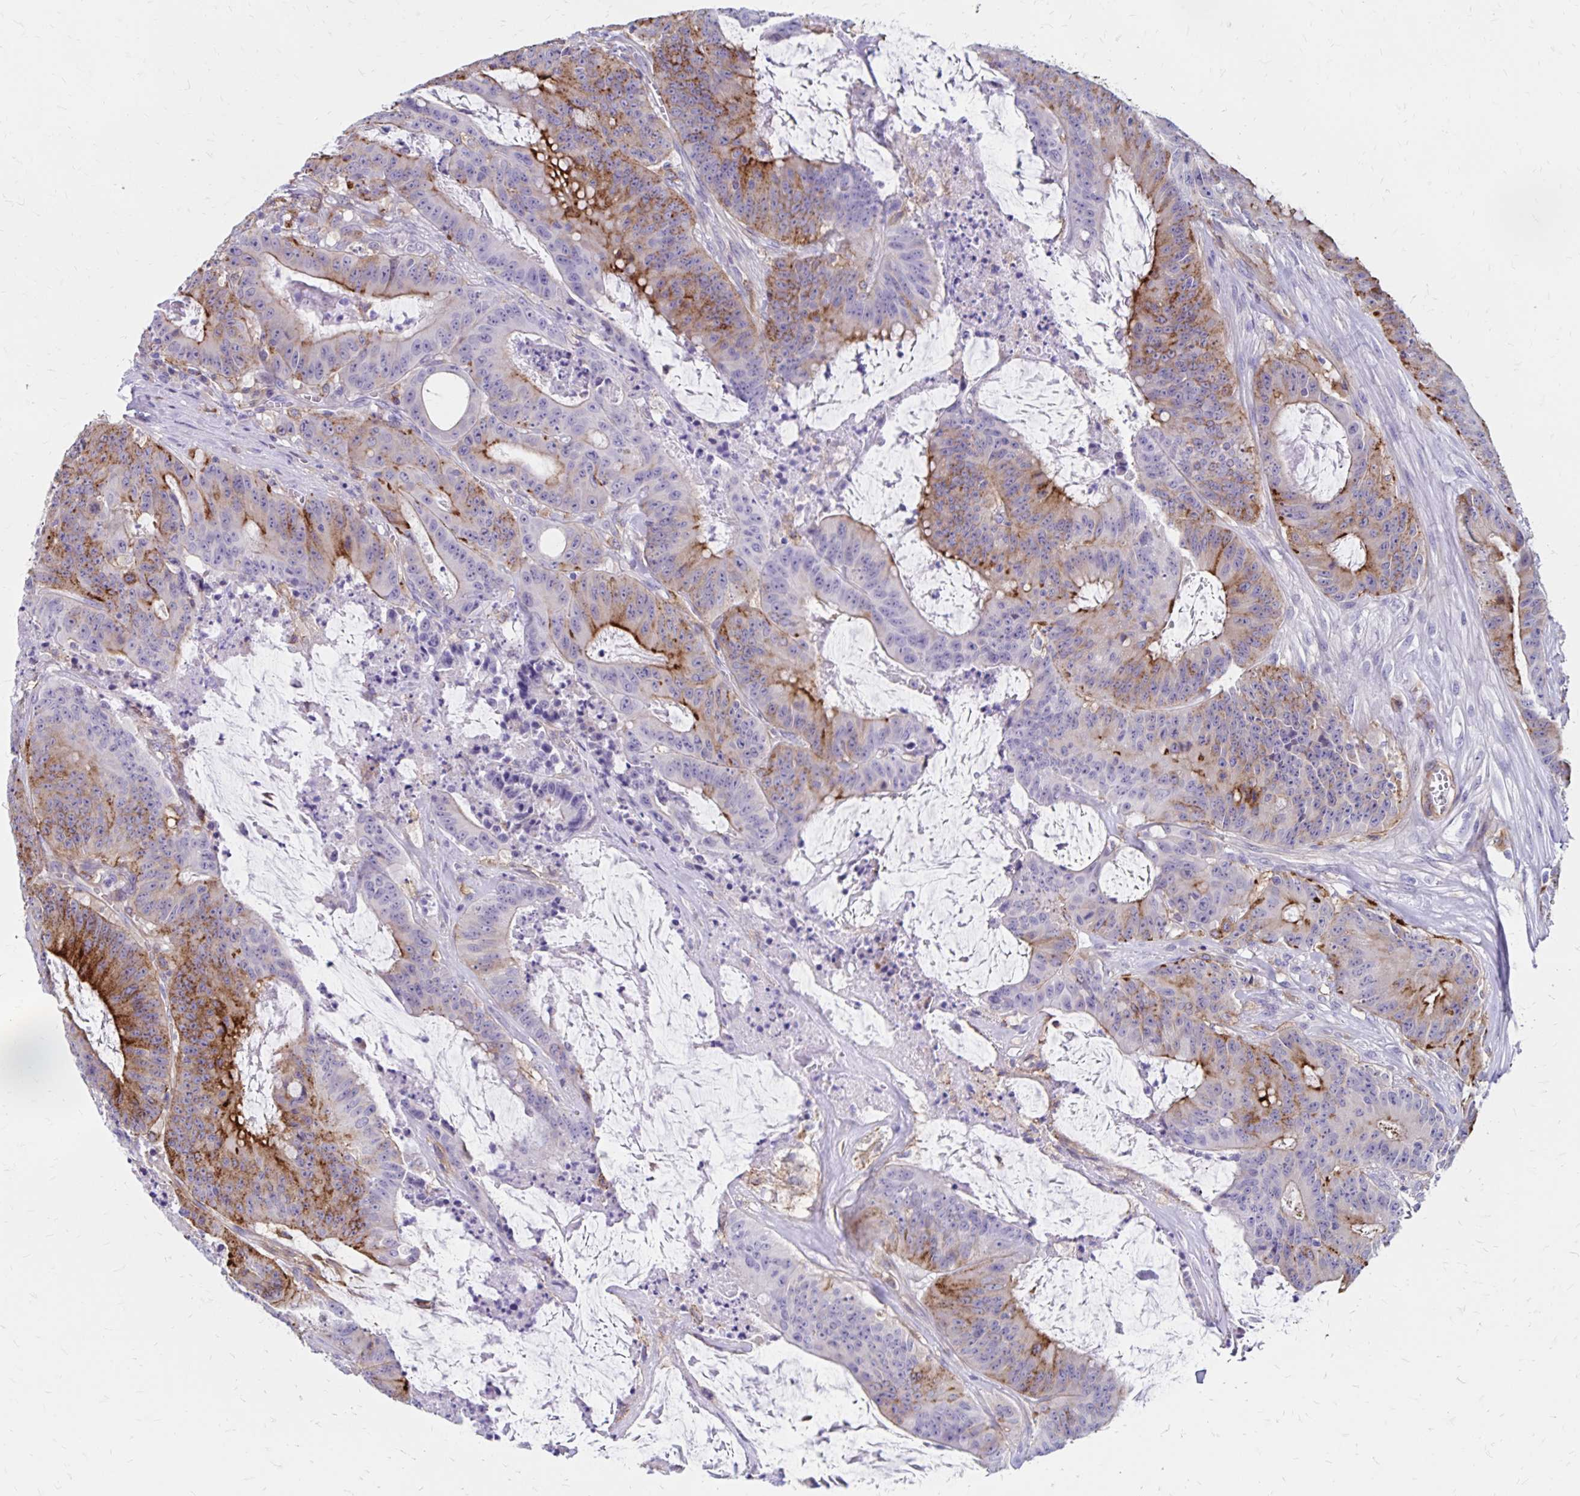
{"staining": {"intensity": "moderate", "quantity": "25%-75%", "location": "cytoplasmic/membranous"}, "tissue": "colorectal cancer", "cell_type": "Tumor cells", "image_type": "cancer", "snomed": [{"axis": "morphology", "description": "Adenocarcinoma, NOS"}, {"axis": "topography", "description": "Colon"}], "caption": "Moderate cytoplasmic/membranous positivity is seen in approximately 25%-75% of tumor cells in colorectal adenocarcinoma.", "gene": "TNS3", "patient": {"sex": "male", "age": 33}}